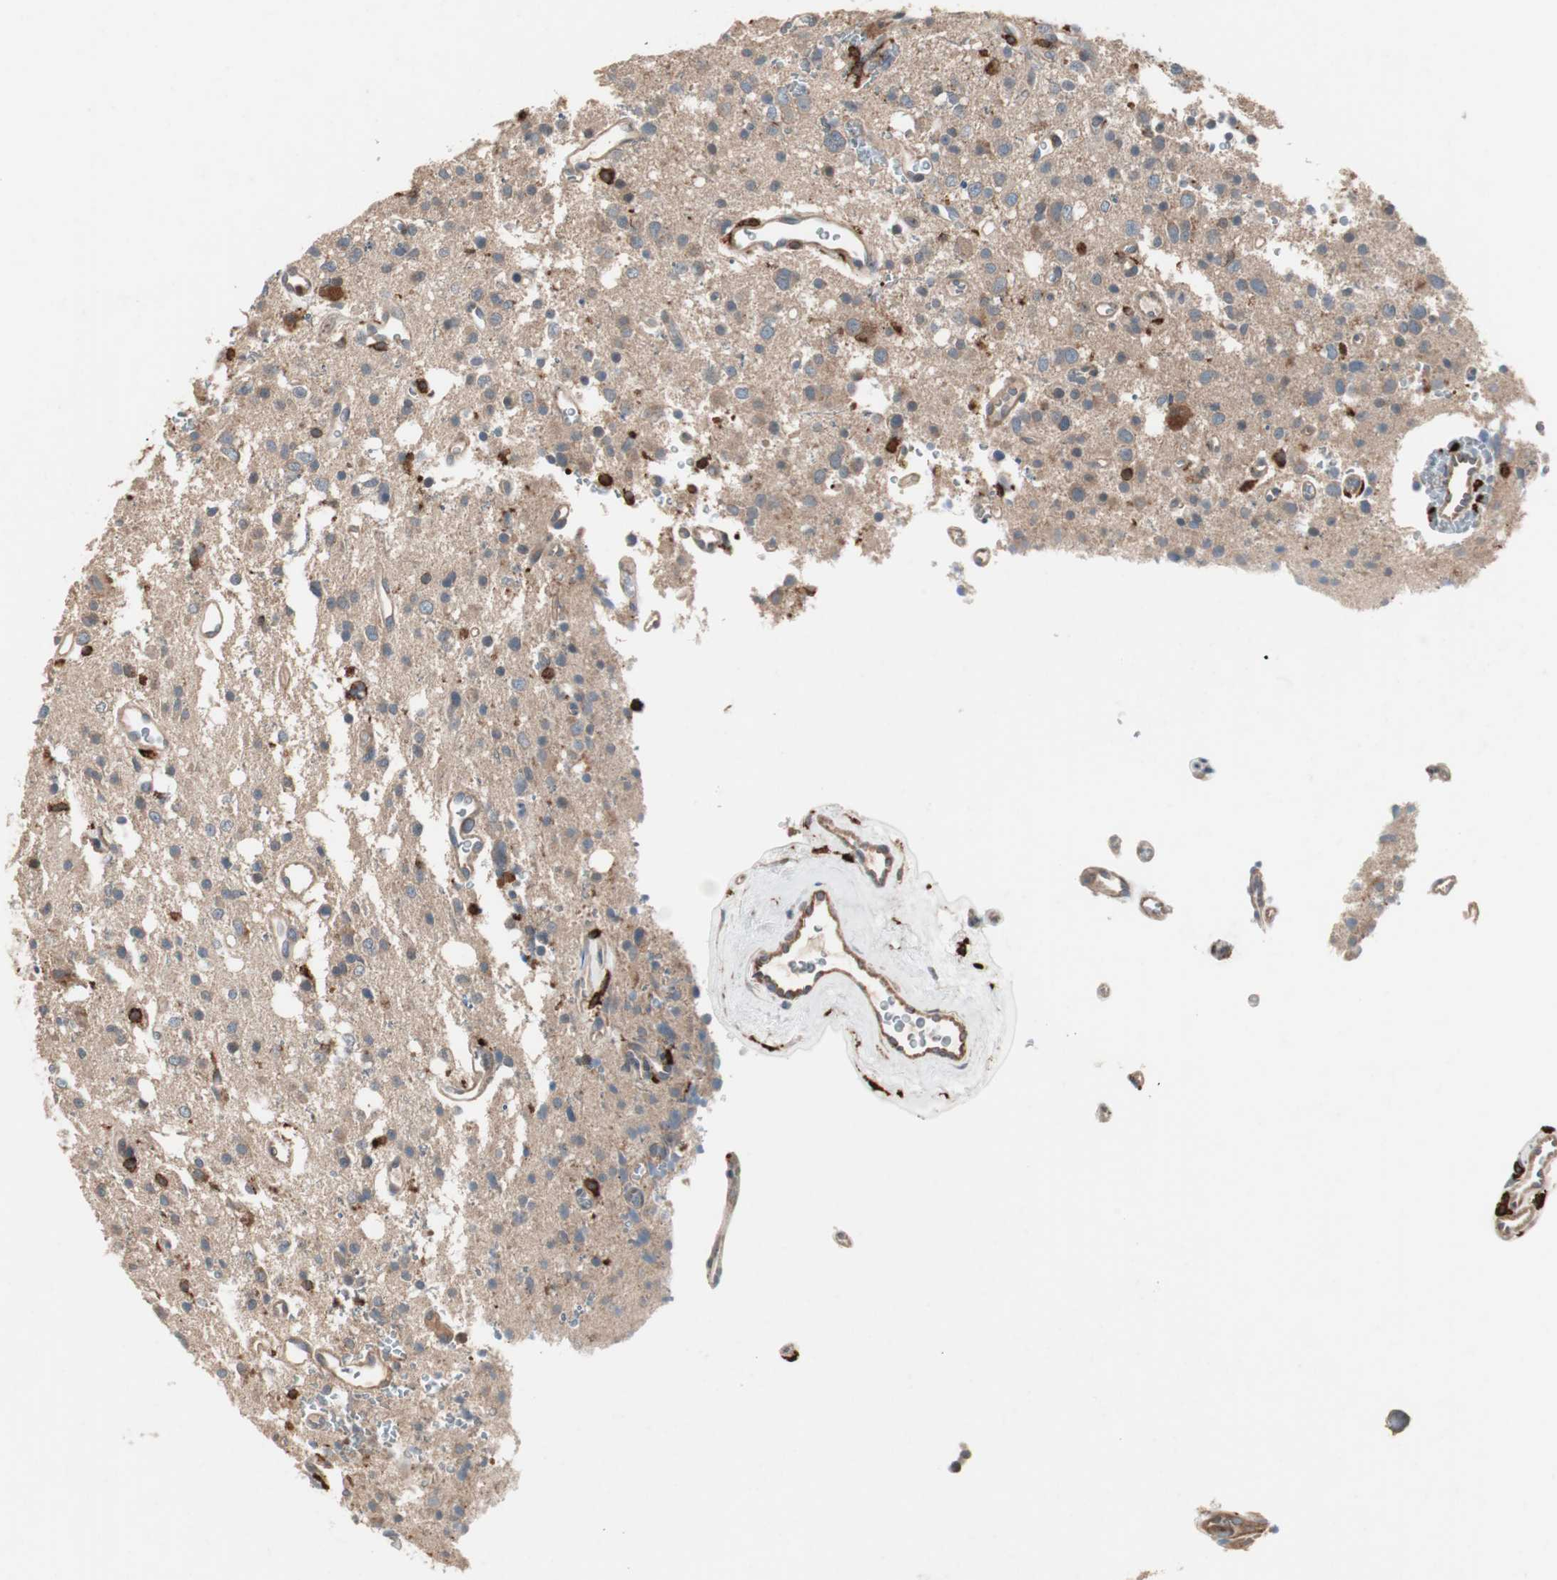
{"staining": {"intensity": "moderate", "quantity": ">75%", "location": "cytoplasmic/membranous"}, "tissue": "glioma", "cell_type": "Tumor cells", "image_type": "cancer", "snomed": [{"axis": "morphology", "description": "Glioma, malignant, High grade"}, {"axis": "topography", "description": "Brain"}], "caption": "Immunohistochemical staining of high-grade glioma (malignant) shows moderate cytoplasmic/membranous protein expression in approximately >75% of tumor cells. Using DAB (brown) and hematoxylin (blue) stains, captured at high magnification using brightfield microscopy.", "gene": "STAB1", "patient": {"sex": "male", "age": 47}}